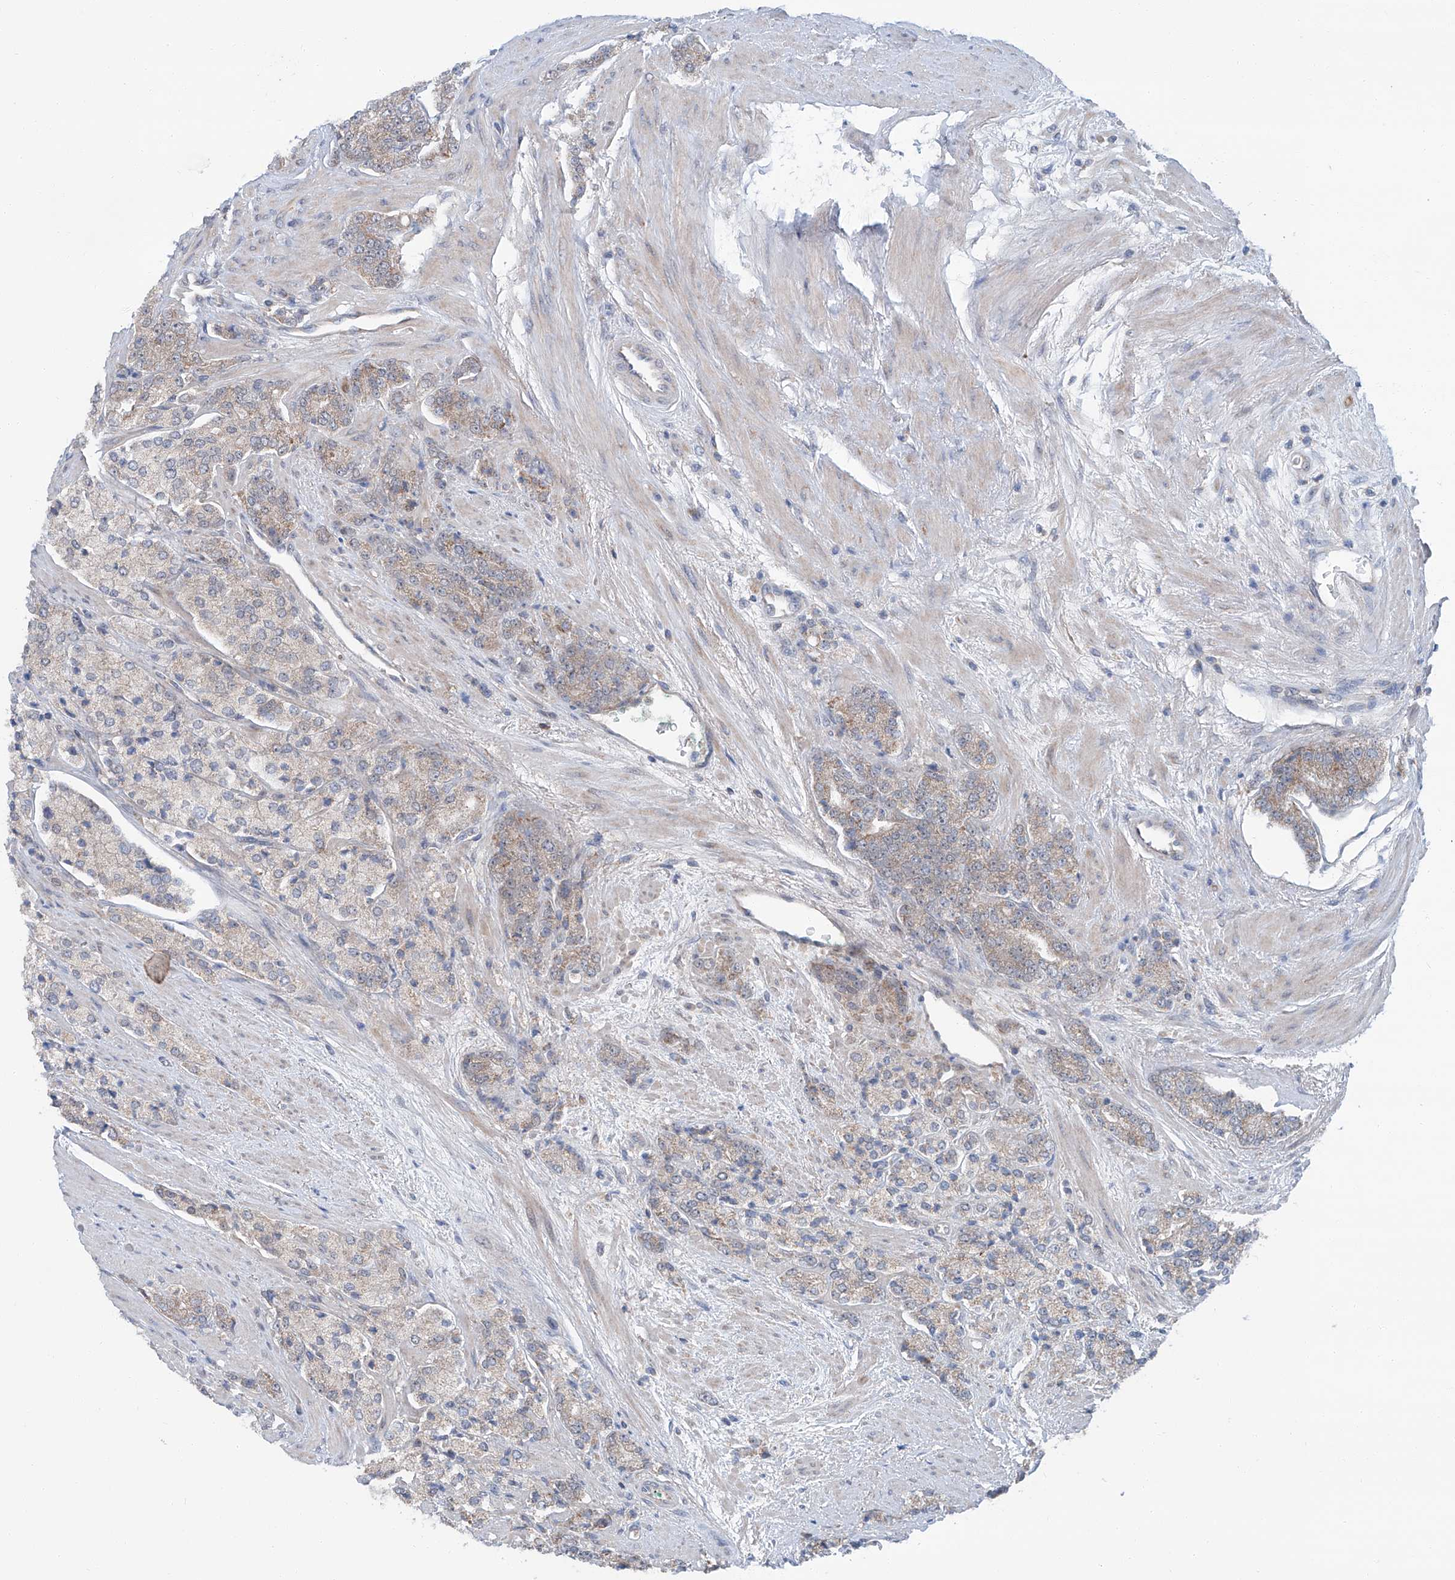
{"staining": {"intensity": "weak", "quantity": "25%-75%", "location": "cytoplasmic/membranous"}, "tissue": "prostate cancer", "cell_type": "Tumor cells", "image_type": "cancer", "snomed": [{"axis": "morphology", "description": "Adenocarcinoma, High grade"}, {"axis": "topography", "description": "Prostate"}], "caption": "Human prostate cancer stained with a brown dye demonstrates weak cytoplasmic/membranous positive staining in approximately 25%-75% of tumor cells.", "gene": "SIX4", "patient": {"sex": "male", "age": 71}}